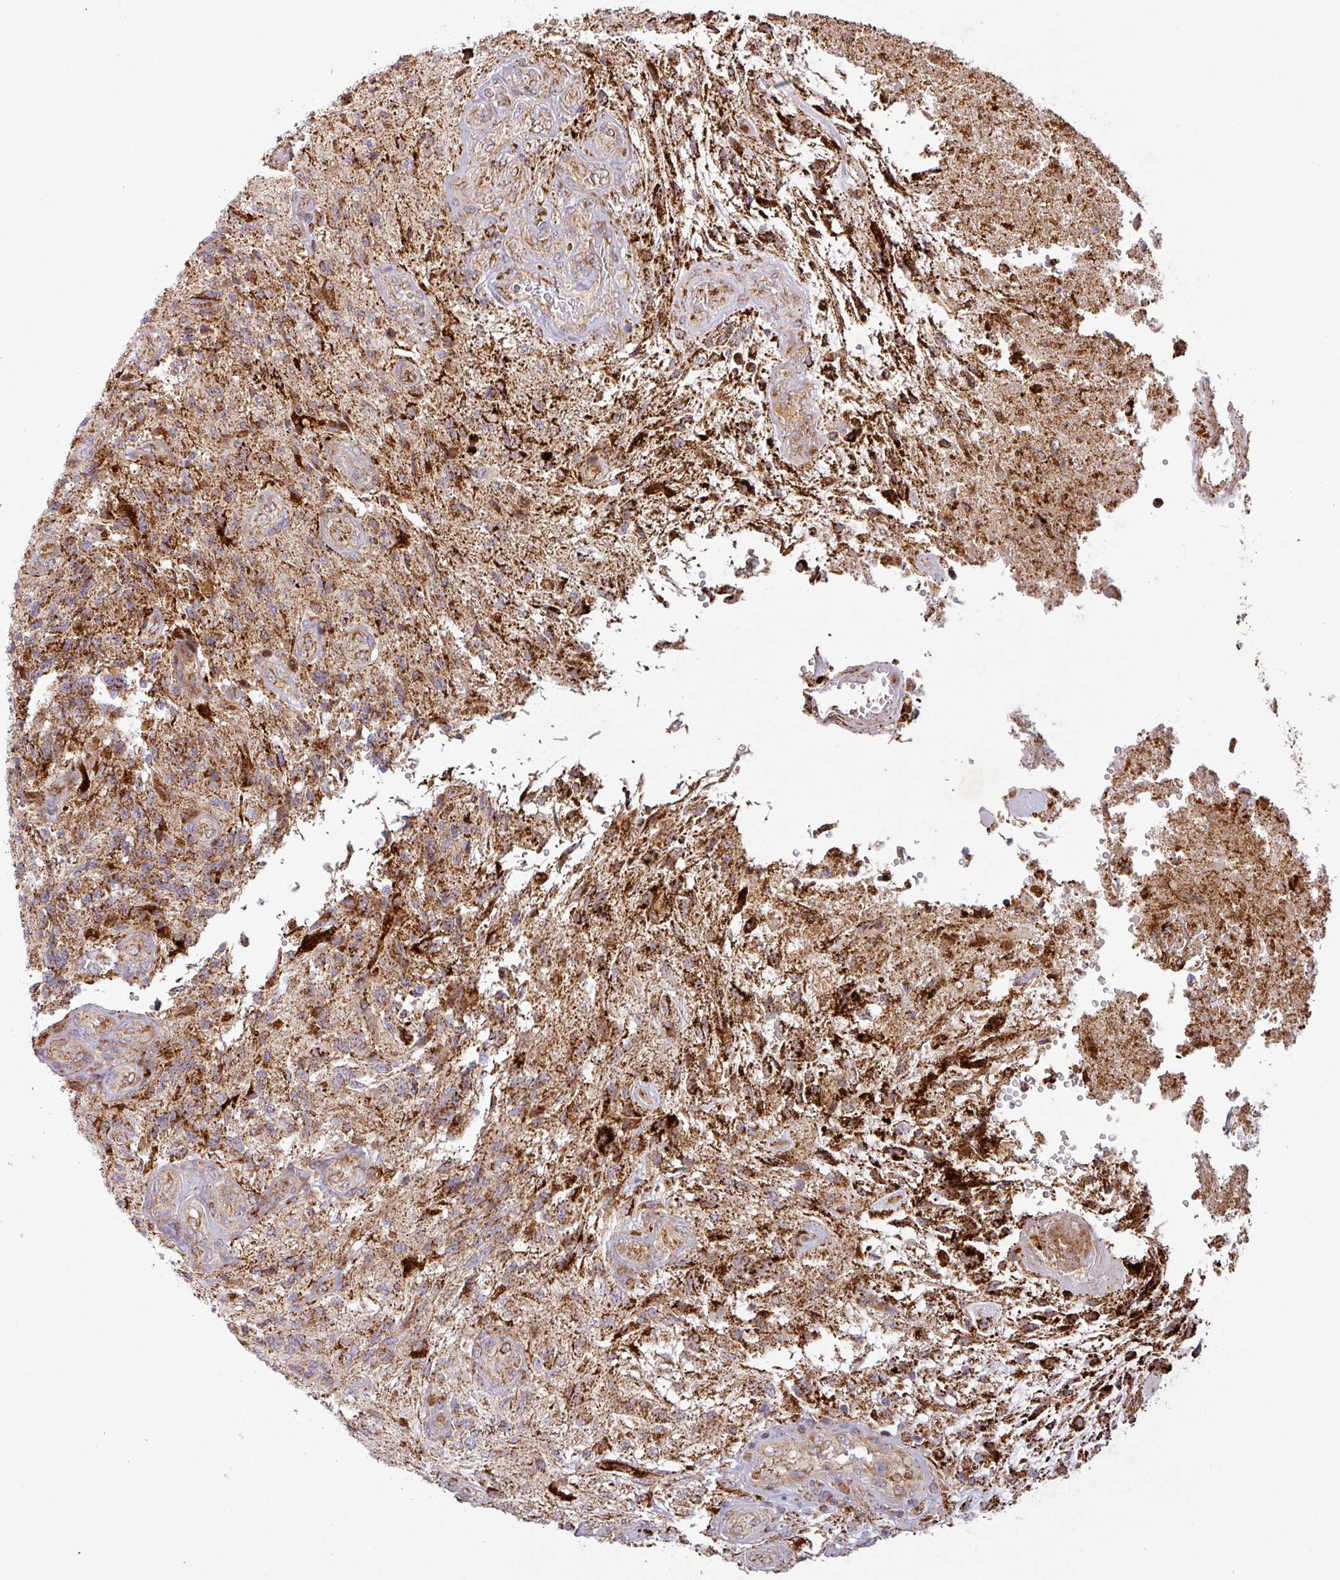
{"staining": {"intensity": "moderate", "quantity": ">75%", "location": "cytoplasmic/membranous"}, "tissue": "glioma", "cell_type": "Tumor cells", "image_type": "cancer", "snomed": [{"axis": "morphology", "description": "Glioma, malignant, High grade"}, {"axis": "topography", "description": "Brain"}], "caption": "Immunohistochemistry (IHC) histopathology image of human malignant glioma (high-grade) stained for a protein (brown), which demonstrates medium levels of moderate cytoplasmic/membranous positivity in about >75% of tumor cells.", "gene": "GPD2", "patient": {"sex": "male", "age": 56}}